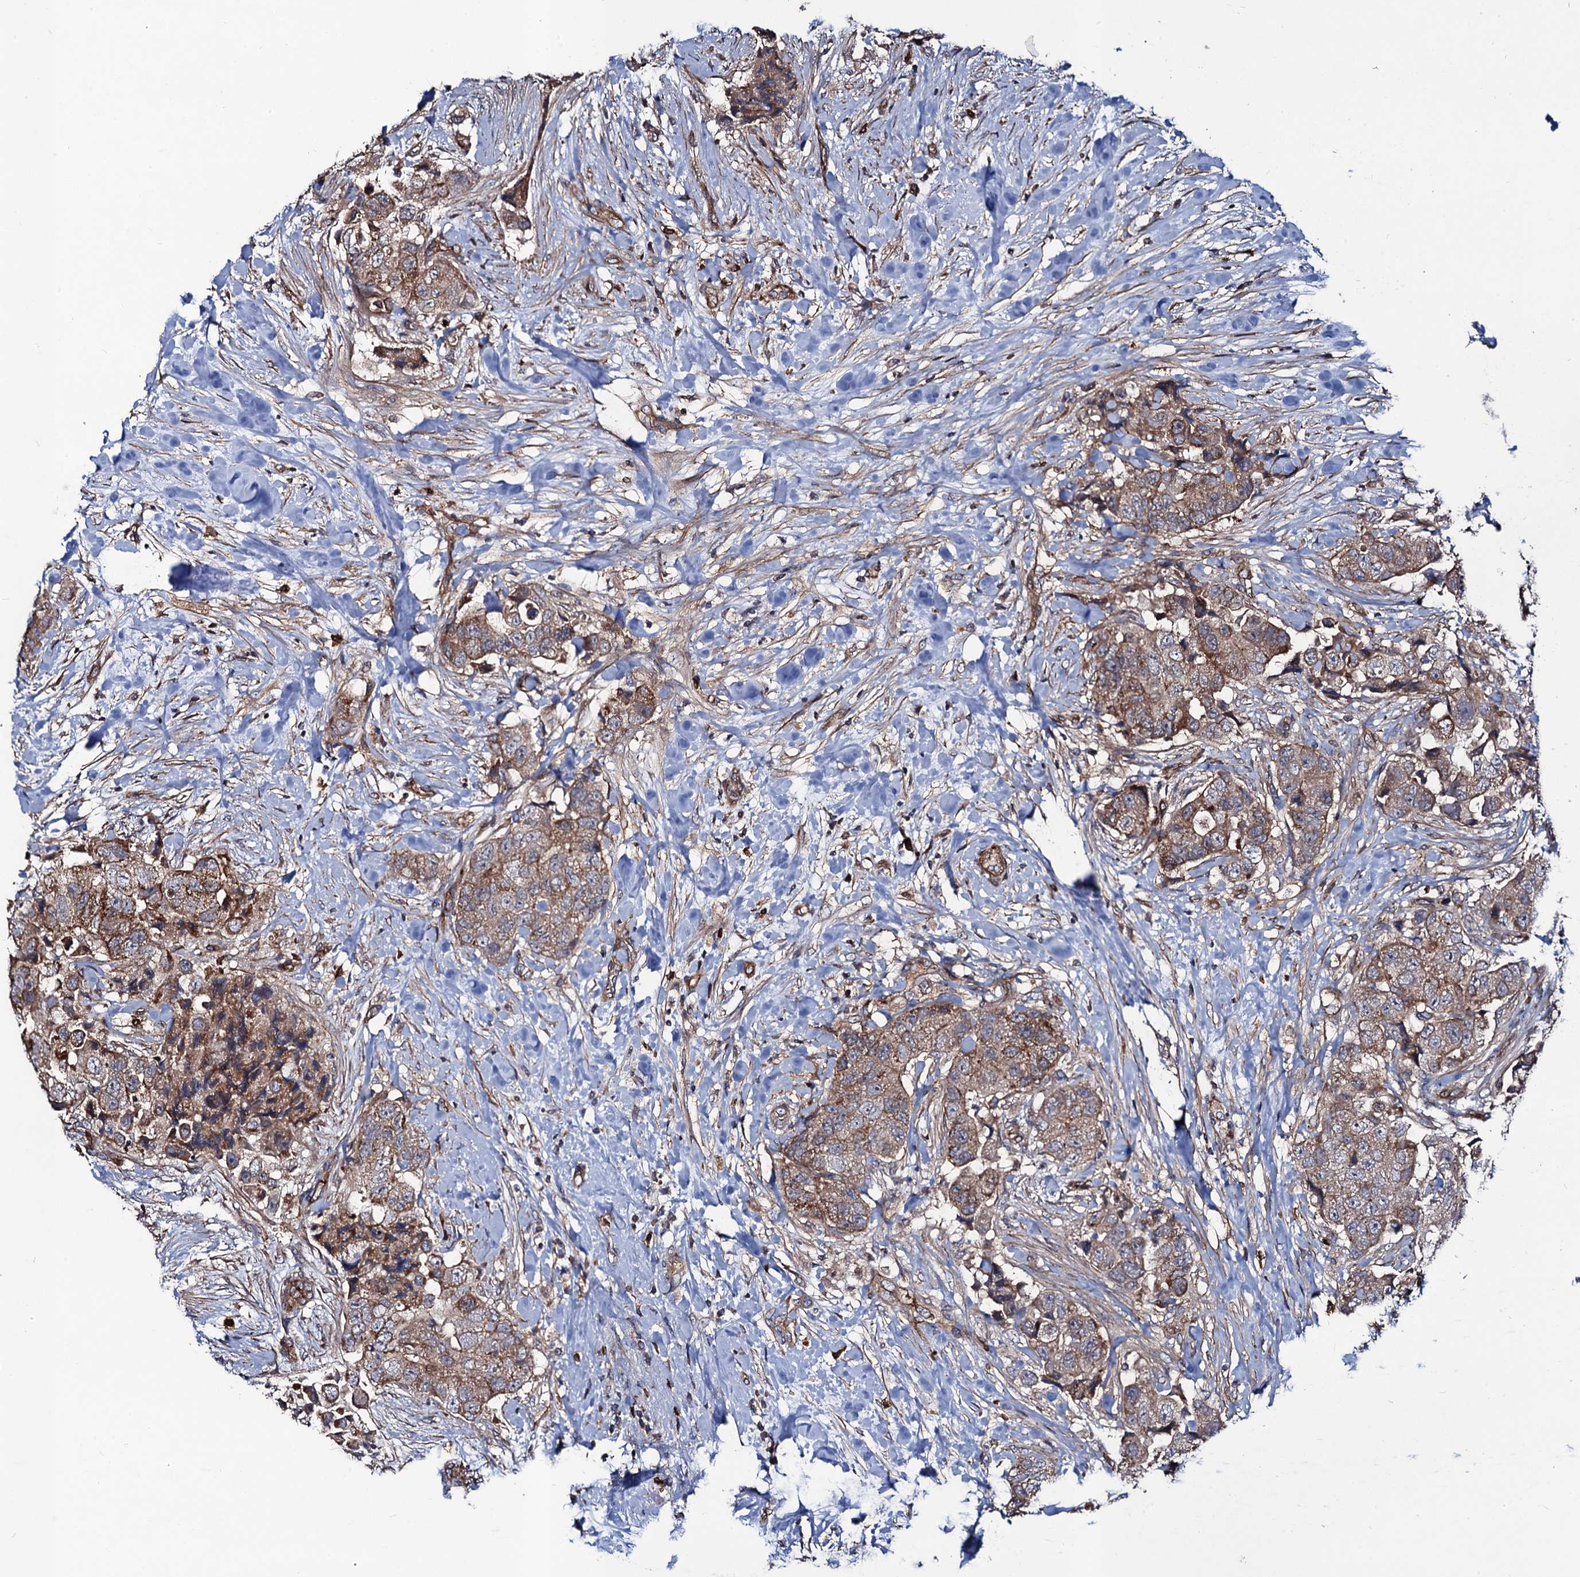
{"staining": {"intensity": "weak", "quantity": ">75%", "location": "cytoplasmic/membranous"}, "tissue": "breast cancer", "cell_type": "Tumor cells", "image_type": "cancer", "snomed": [{"axis": "morphology", "description": "Normal tissue, NOS"}, {"axis": "morphology", "description": "Duct carcinoma"}, {"axis": "topography", "description": "Breast"}], "caption": "Immunohistochemical staining of breast cancer reveals low levels of weak cytoplasmic/membranous staining in approximately >75% of tumor cells. The protein of interest is stained brown, and the nuclei are stained in blue (DAB IHC with brightfield microscopy, high magnification).", "gene": "KXD1", "patient": {"sex": "female", "age": 62}}